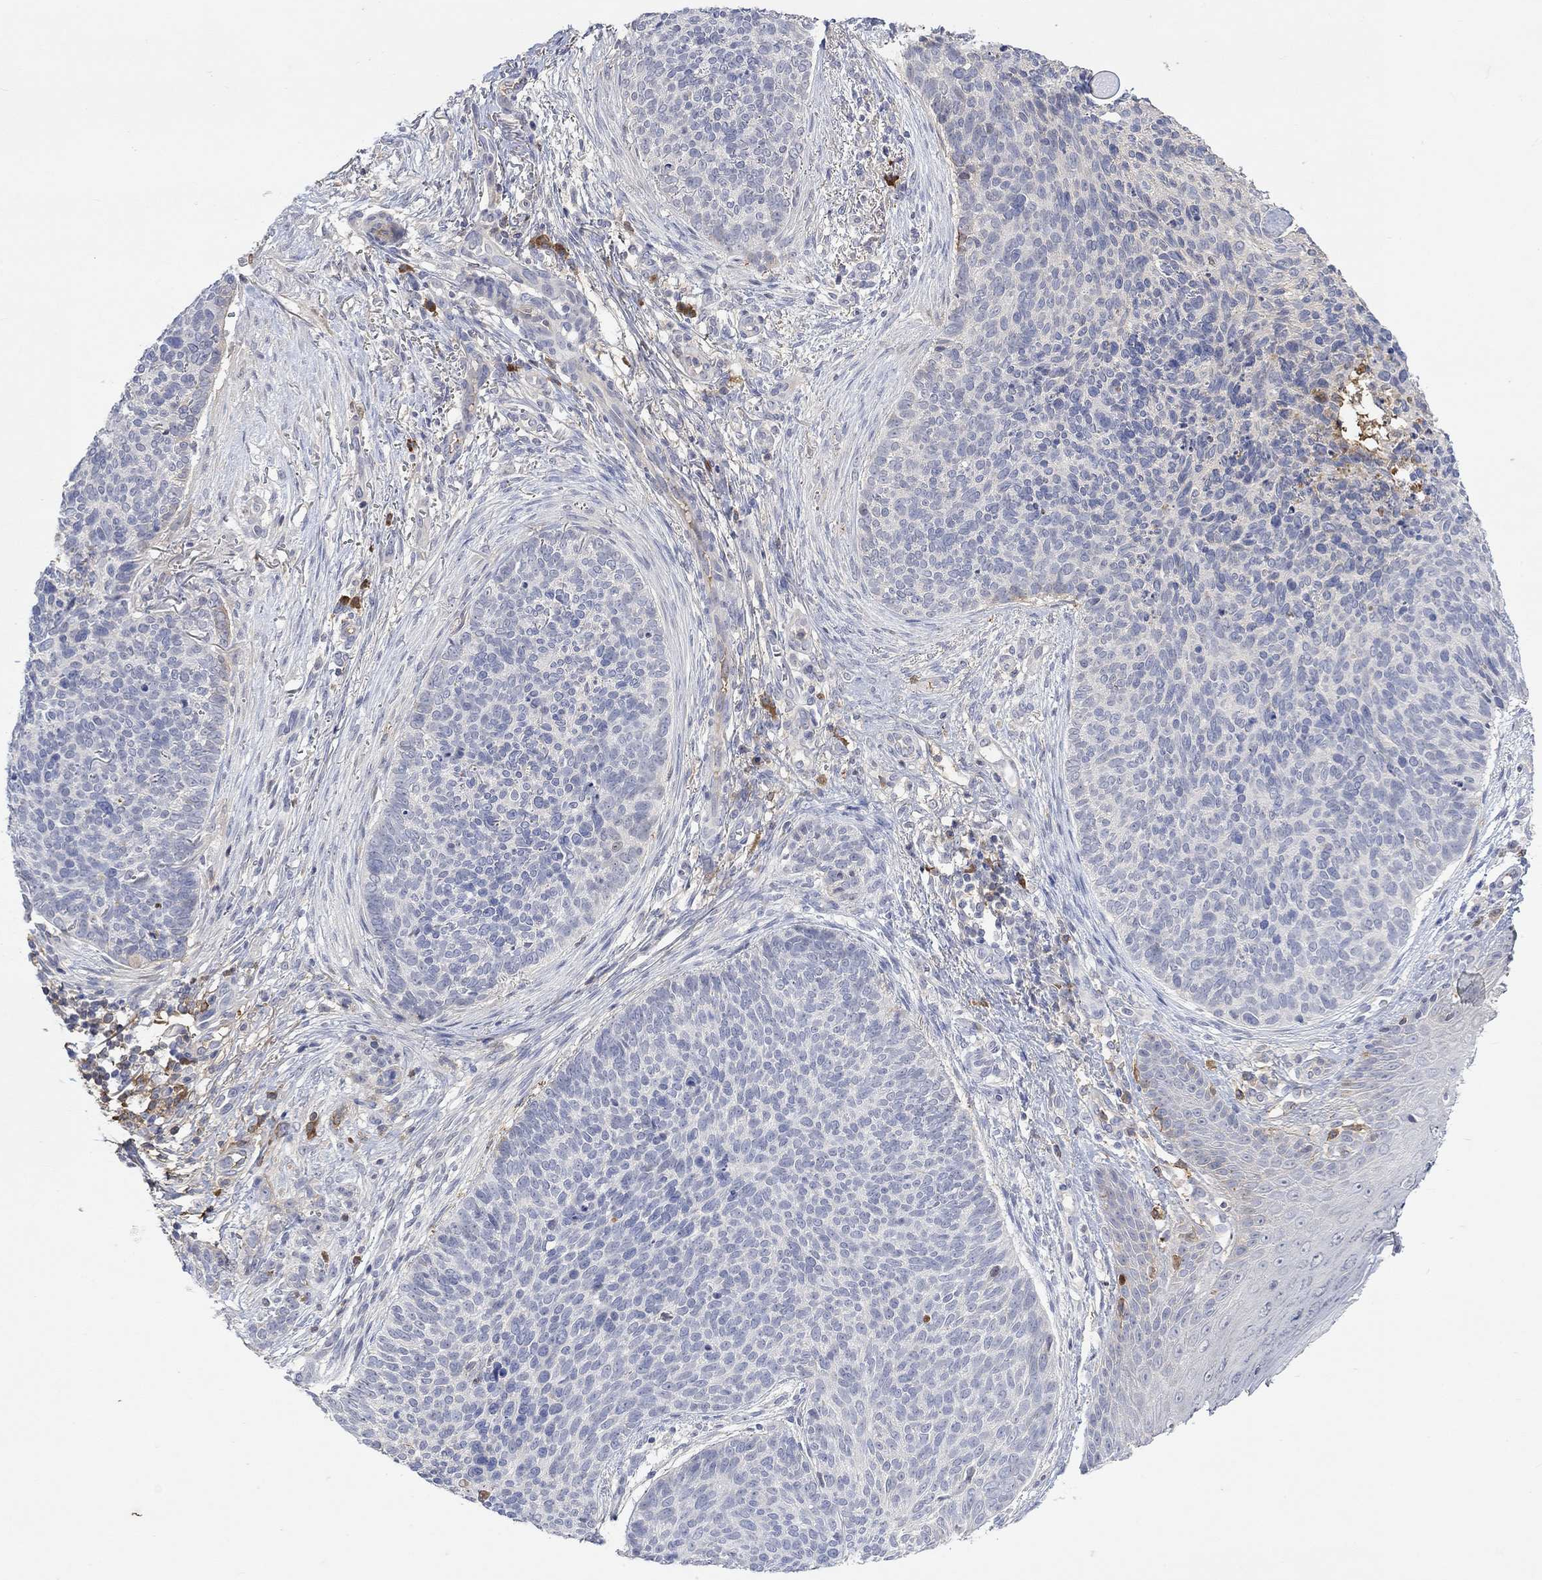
{"staining": {"intensity": "negative", "quantity": "none", "location": "none"}, "tissue": "skin cancer", "cell_type": "Tumor cells", "image_type": "cancer", "snomed": [{"axis": "morphology", "description": "Basal cell carcinoma"}, {"axis": "topography", "description": "Skin"}], "caption": "This is an immunohistochemistry (IHC) image of skin cancer. There is no staining in tumor cells.", "gene": "MSTN", "patient": {"sex": "male", "age": 64}}